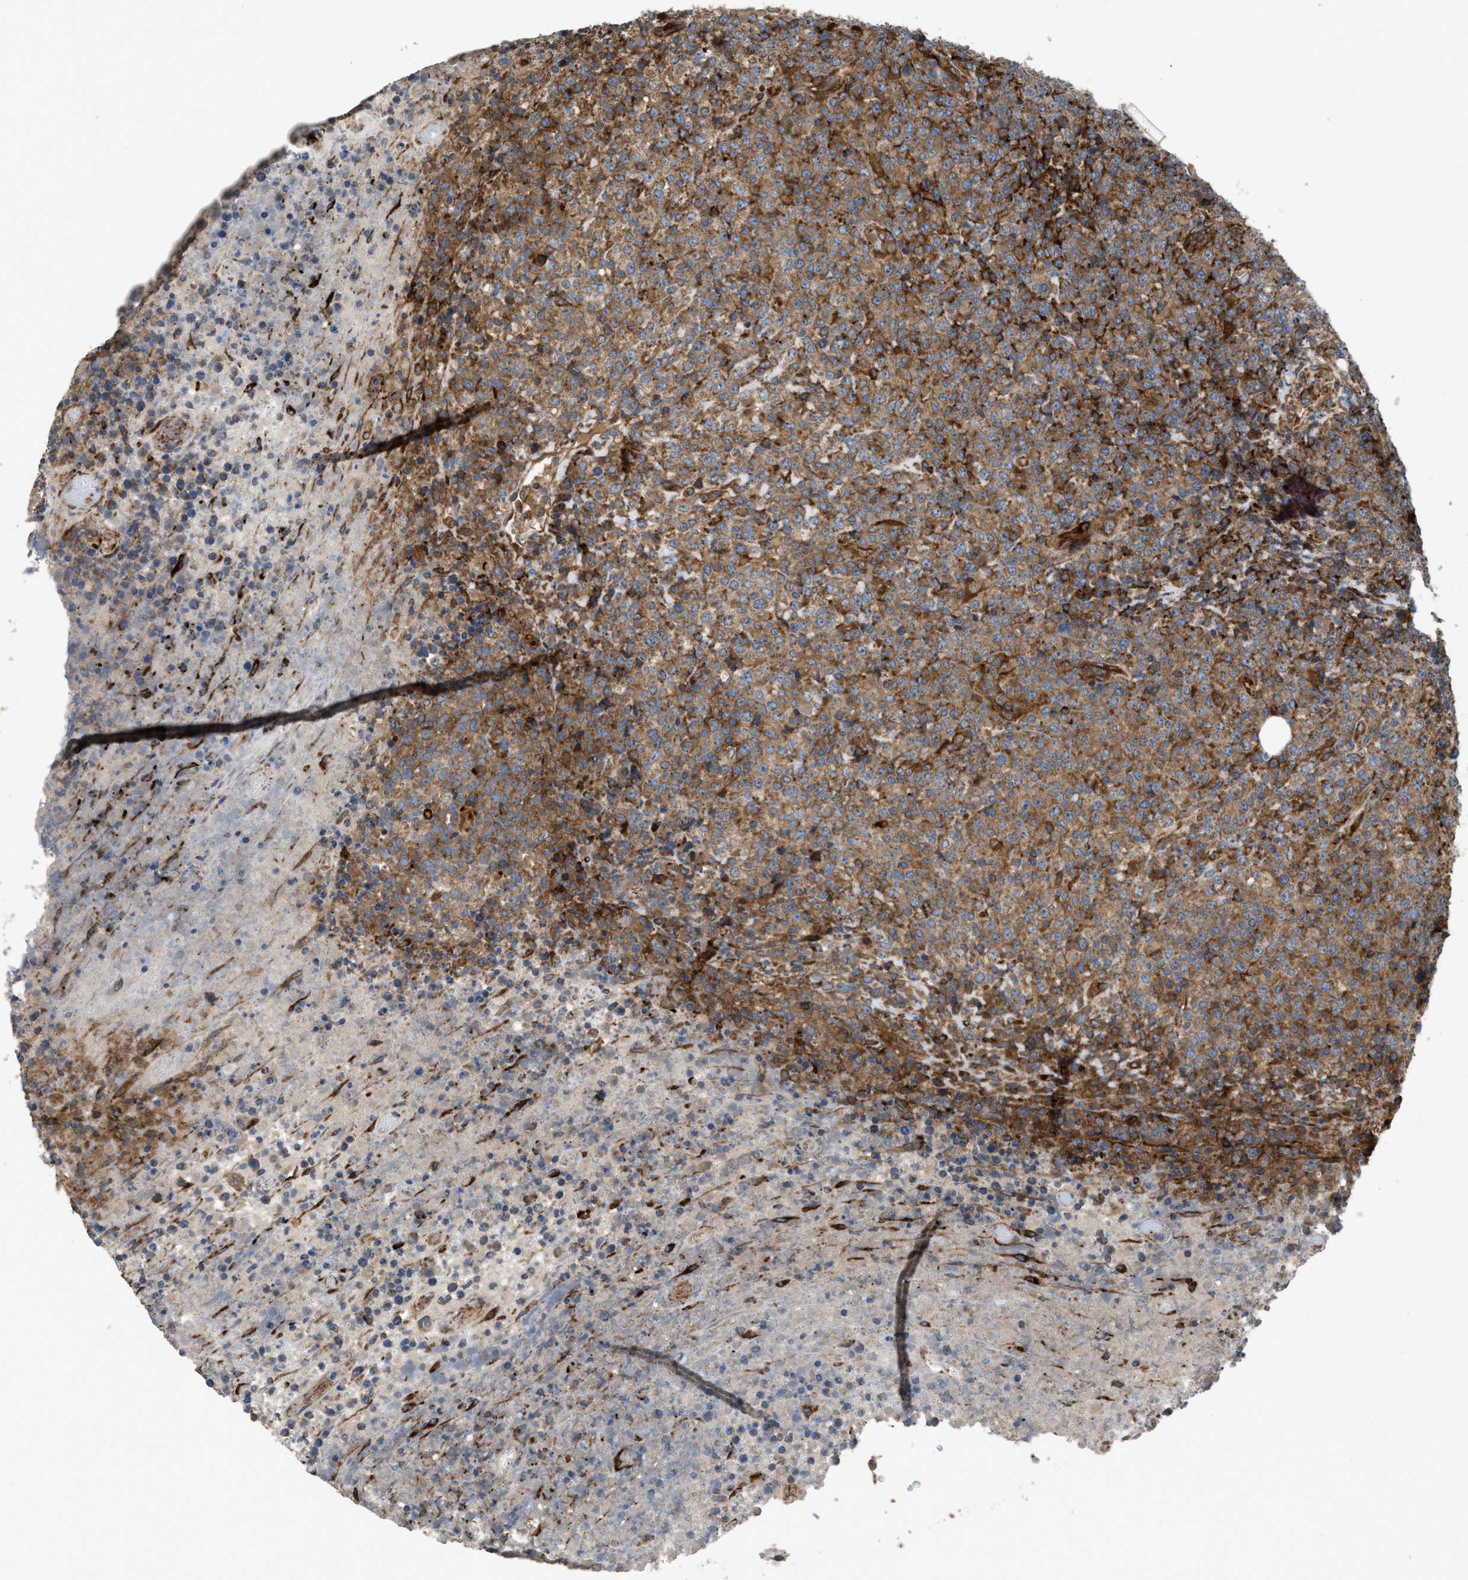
{"staining": {"intensity": "strong", "quantity": ">75%", "location": "cytoplasmic/membranous"}, "tissue": "lymphoma", "cell_type": "Tumor cells", "image_type": "cancer", "snomed": [{"axis": "morphology", "description": "Malignant lymphoma, non-Hodgkin's type, High grade"}, {"axis": "topography", "description": "Lymph node"}], "caption": "Malignant lymphoma, non-Hodgkin's type (high-grade) stained with DAB (3,3'-diaminobenzidine) immunohistochemistry (IHC) exhibits high levels of strong cytoplasmic/membranous positivity in approximately >75% of tumor cells.", "gene": "EGLN1", "patient": {"sex": "male", "age": 13}}